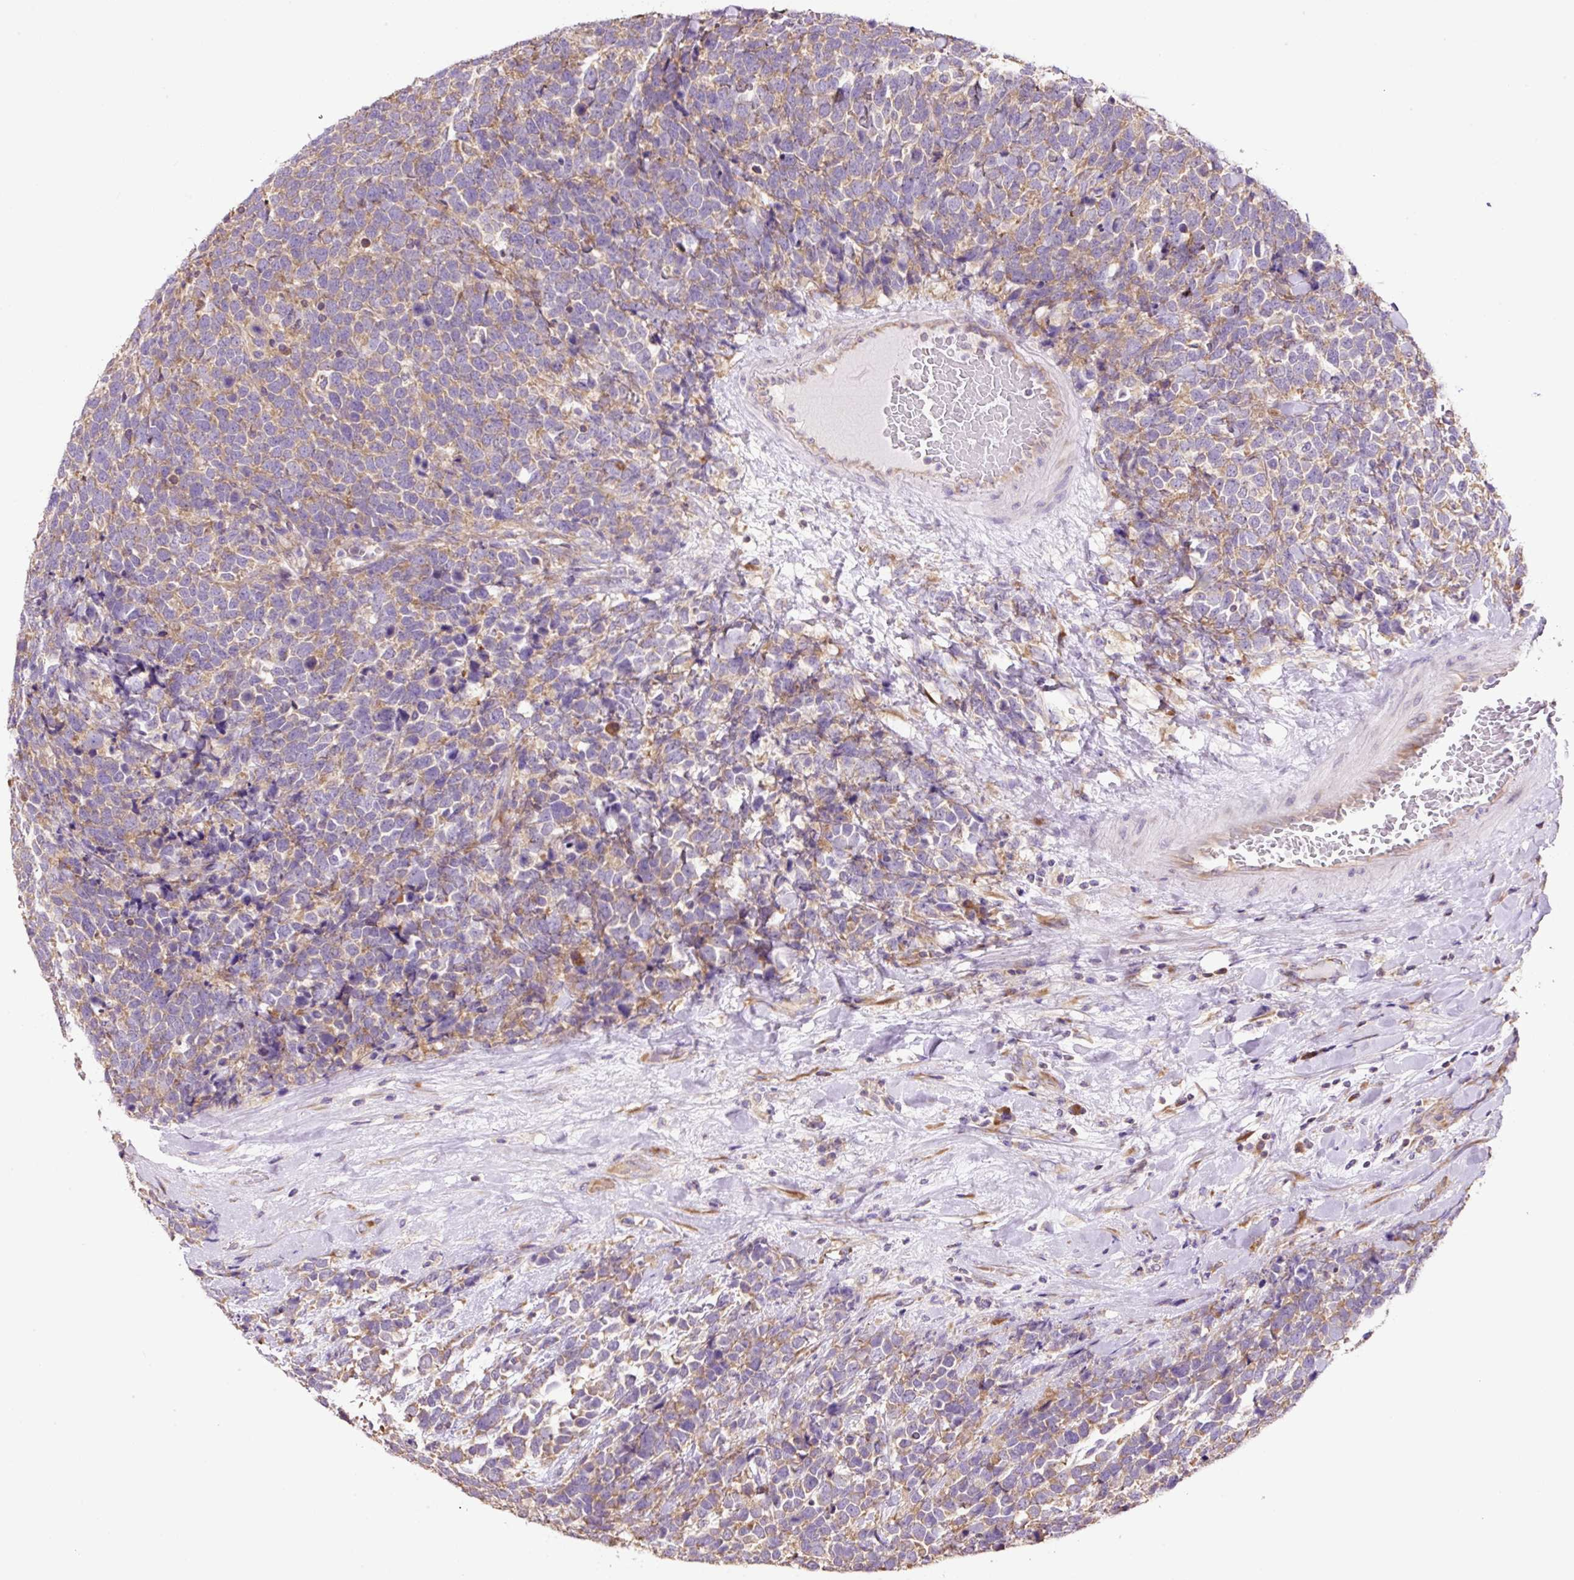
{"staining": {"intensity": "weak", "quantity": ">75%", "location": "cytoplasmic/membranous"}, "tissue": "urothelial cancer", "cell_type": "Tumor cells", "image_type": "cancer", "snomed": [{"axis": "morphology", "description": "Urothelial carcinoma, High grade"}, {"axis": "topography", "description": "Urinary bladder"}], "caption": "A micrograph of urothelial carcinoma (high-grade) stained for a protein shows weak cytoplasmic/membranous brown staining in tumor cells.", "gene": "RPS23", "patient": {"sex": "female", "age": 82}}